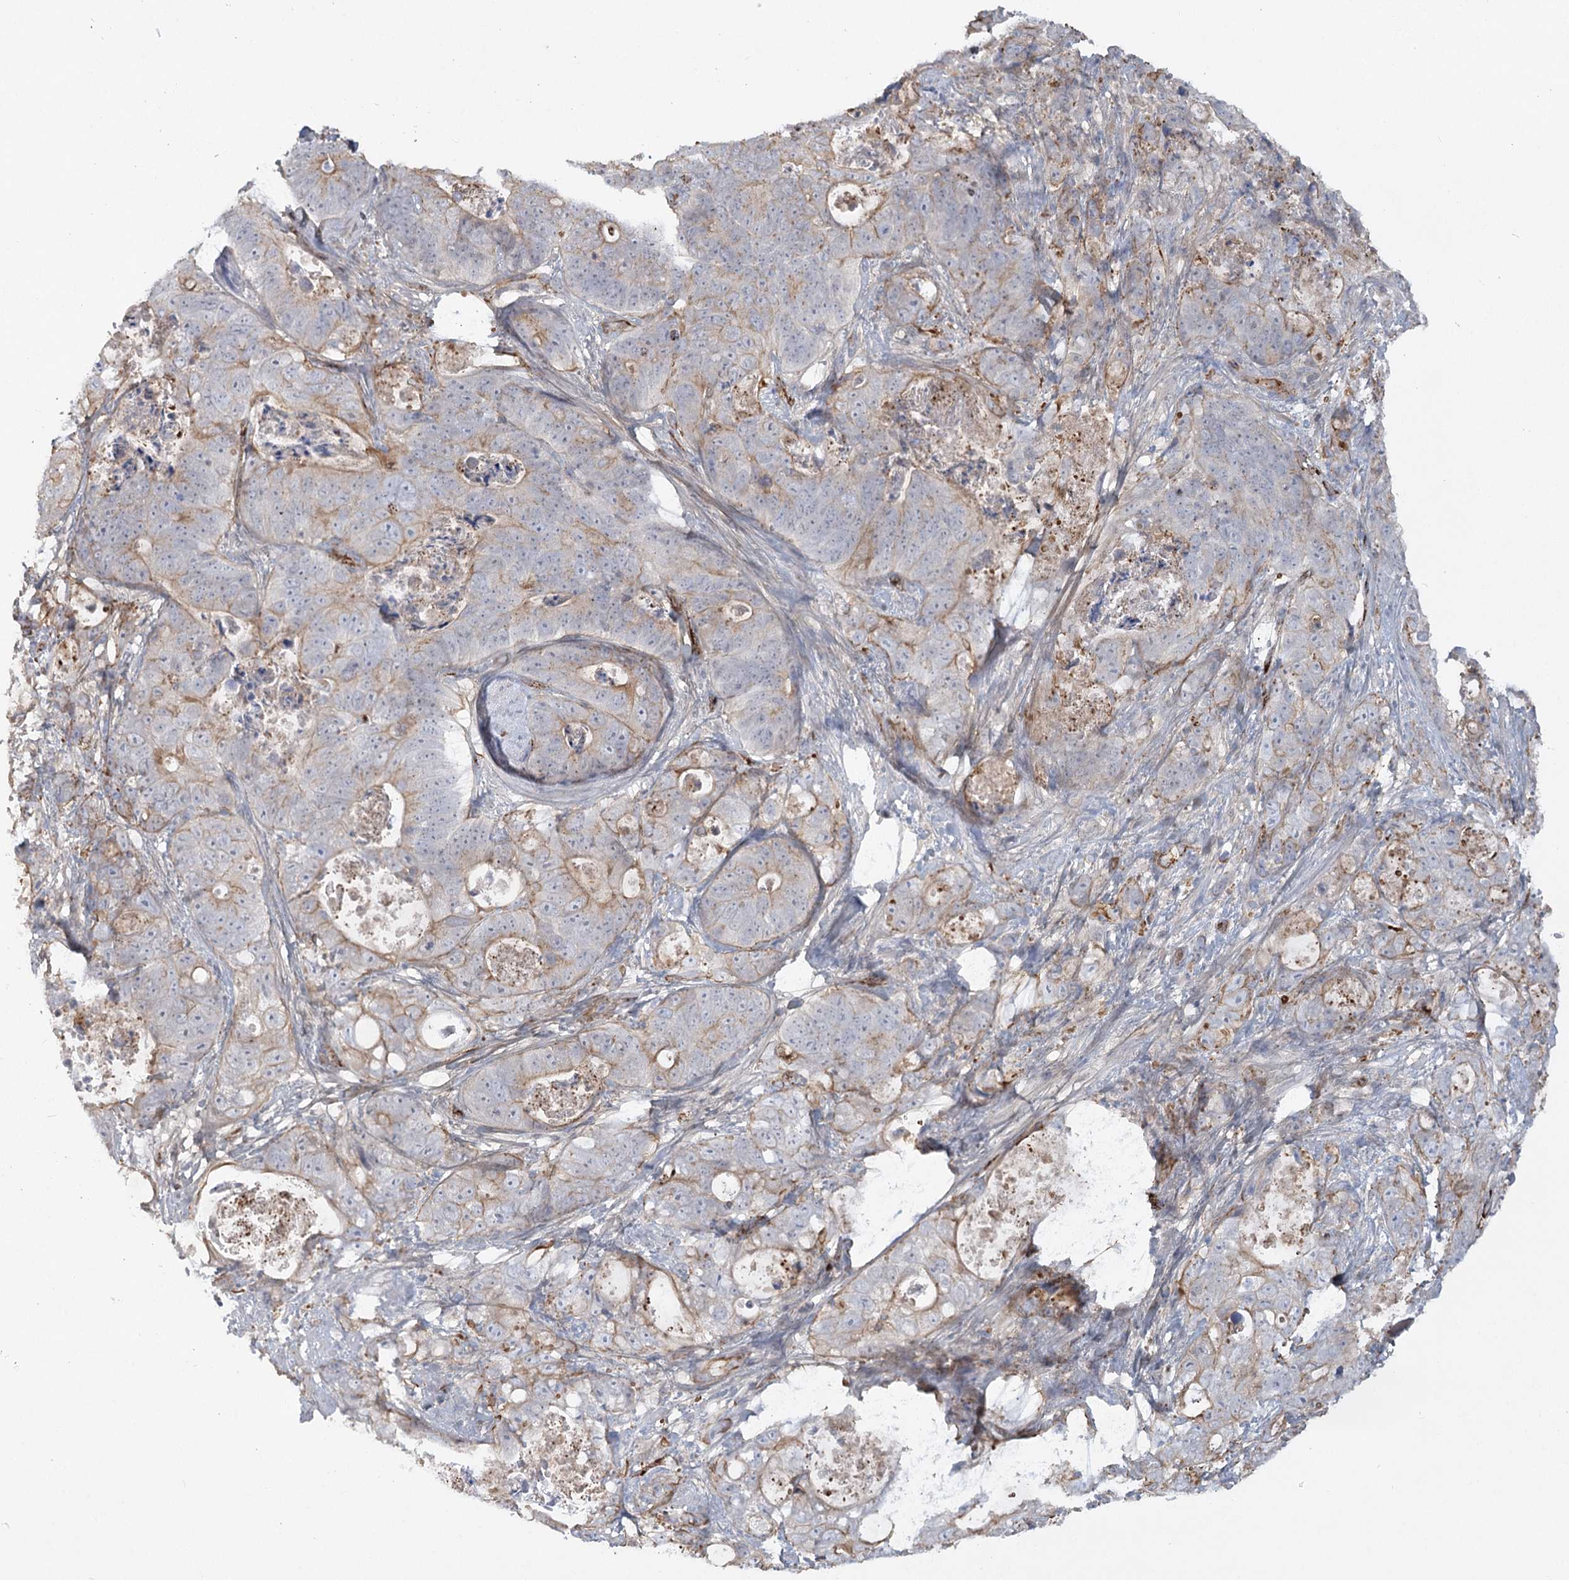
{"staining": {"intensity": "moderate", "quantity": "<25%", "location": "cytoplasmic/membranous"}, "tissue": "stomach cancer", "cell_type": "Tumor cells", "image_type": "cancer", "snomed": [{"axis": "morphology", "description": "Normal tissue, NOS"}, {"axis": "morphology", "description": "Adenocarcinoma, NOS"}, {"axis": "topography", "description": "Stomach"}], "caption": "Adenocarcinoma (stomach) stained for a protein (brown) displays moderate cytoplasmic/membranous positive staining in approximately <25% of tumor cells.", "gene": "KBTBD4", "patient": {"sex": "female", "age": 89}}